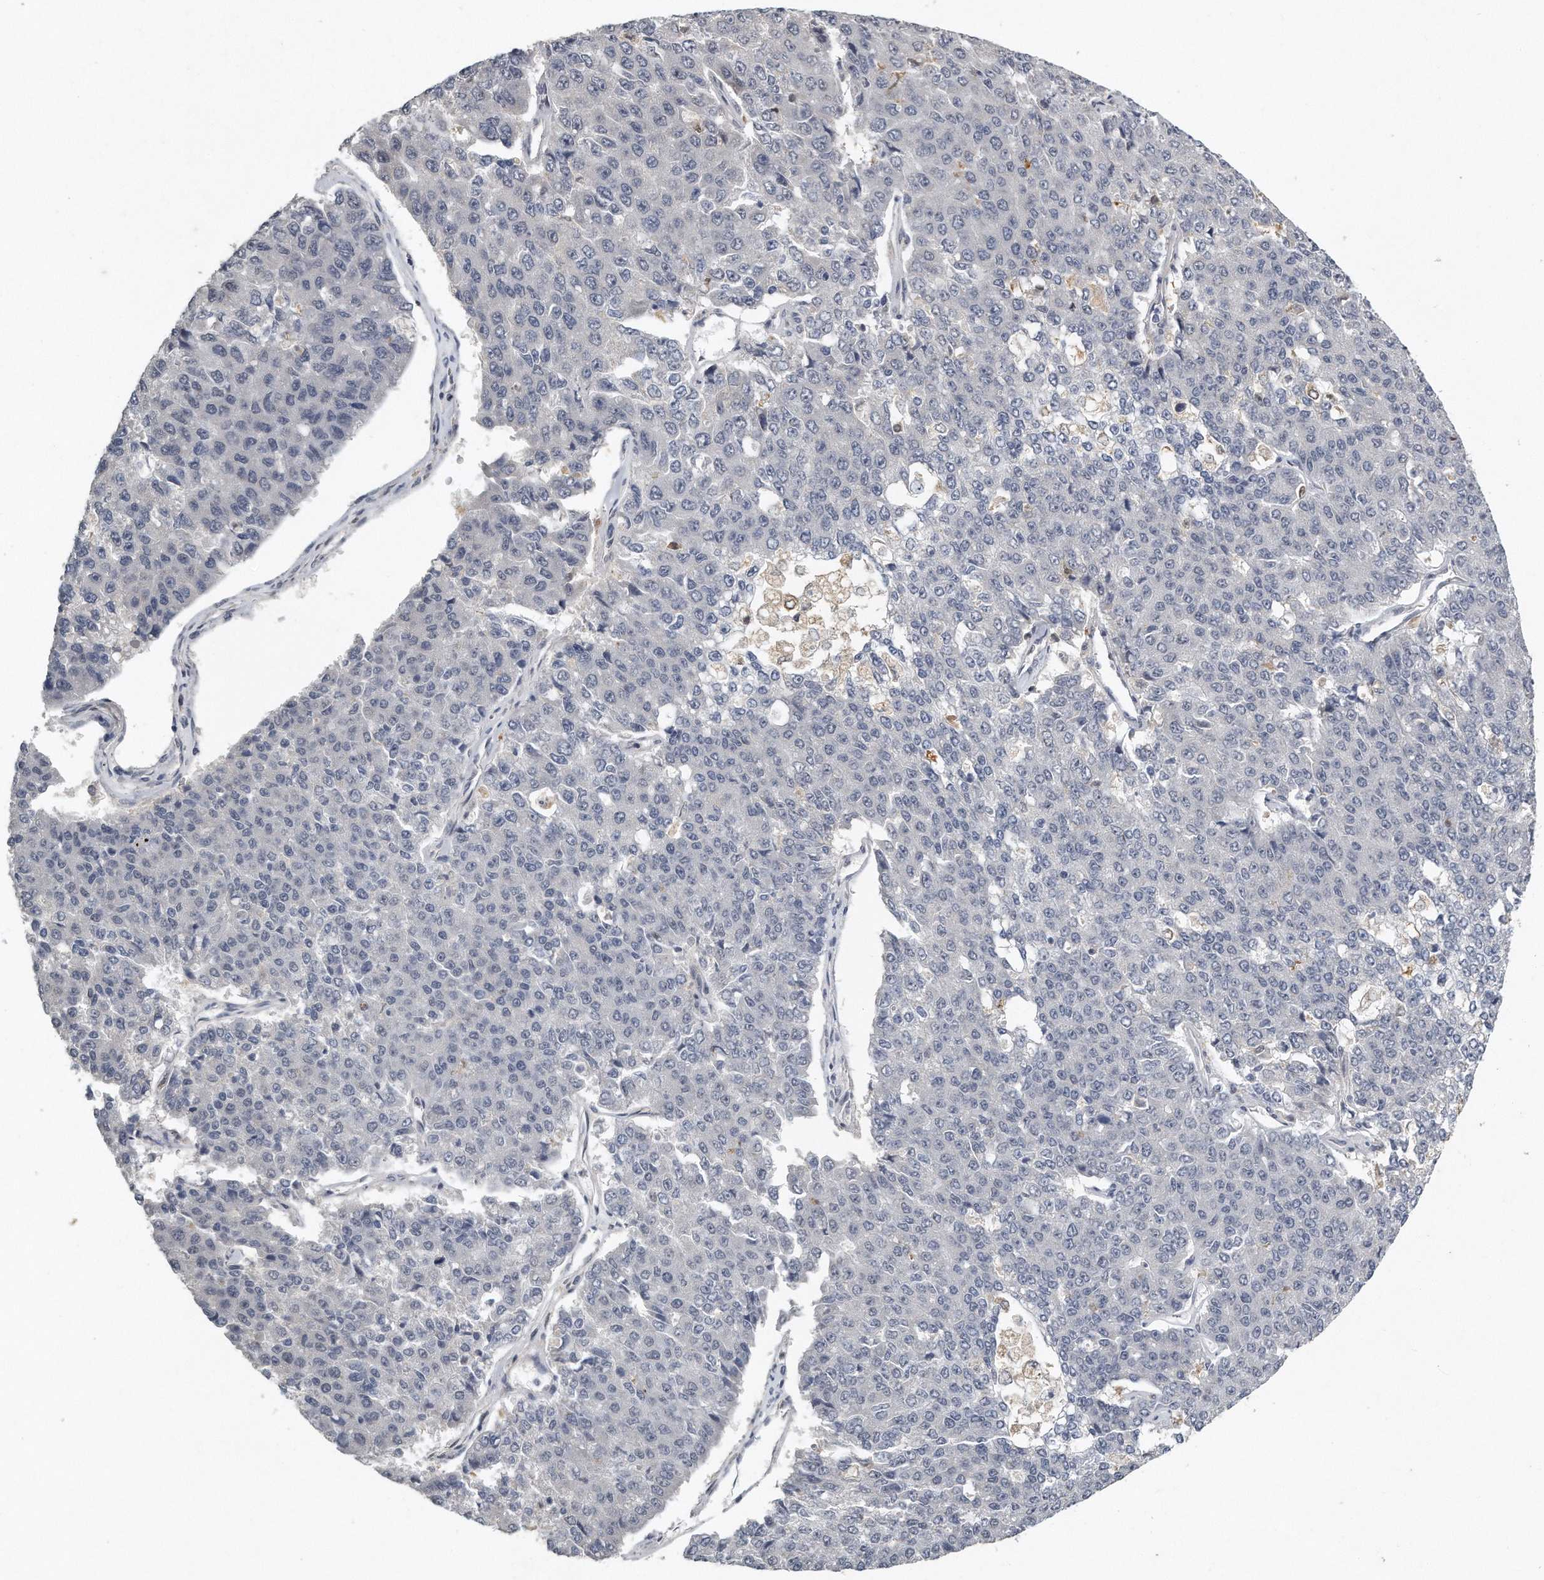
{"staining": {"intensity": "negative", "quantity": "none", "location": "none"}, "tissue": "pancreatic cancer", "cell_type": "Tumor cells", "image_type": "cancer", "snomed": [{"axis": "morphology", "description": "Adenocarcinoma, NOS"}, {"axis": "topography", "description": "Pancreas"}], "caption": "This is a image of immunohistochemistry (IHC) staining of pancreatic cancer (adenocarcinoma), which shows no staining in tumor cells.", "gene": "CAMK1", "patient": {"sex": "male", "age": 50}}